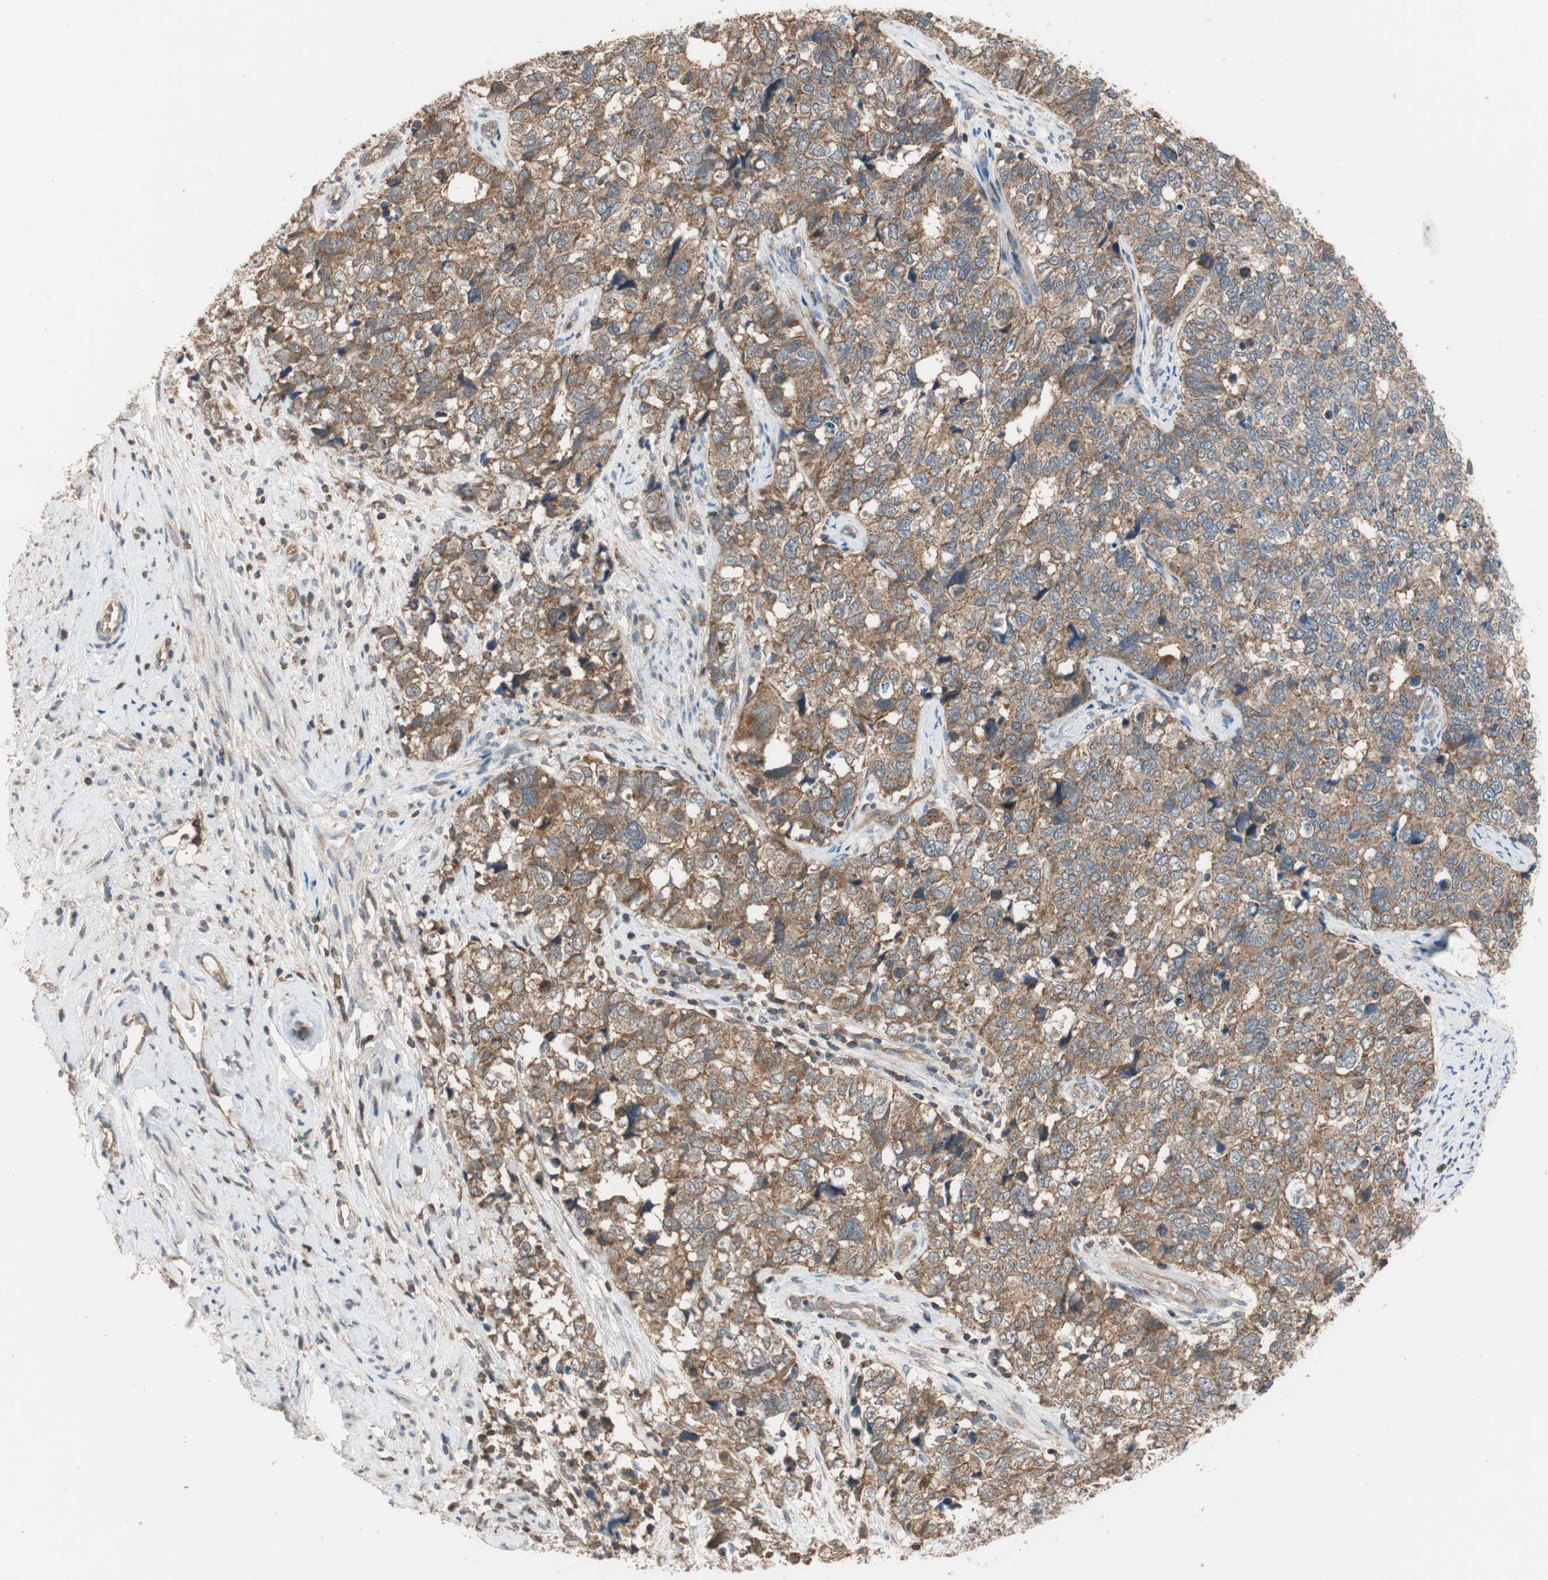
{"staining": {"intensity": "moderate", "quantity": ">75%", "location": "cytoplasmic/membranous"}, "tissue": "cervical cancer", "cell_type": "Tumor cells", "image_type": "cancer", "snomed": [{"axis": "morphology", "description": "Squamous cell carcinoma, NOS"}, {"axis": "topography", "description": "Cervix"}], "caption": "DAB immunohistochemical staining of cervical squamous cell carcinoma displays moderate cytoplasmic/membranous protein expression in approximately >75% of tumor cells.", "gene": "MAP4K2", "patient": {"sex": "female", "age": 63}}